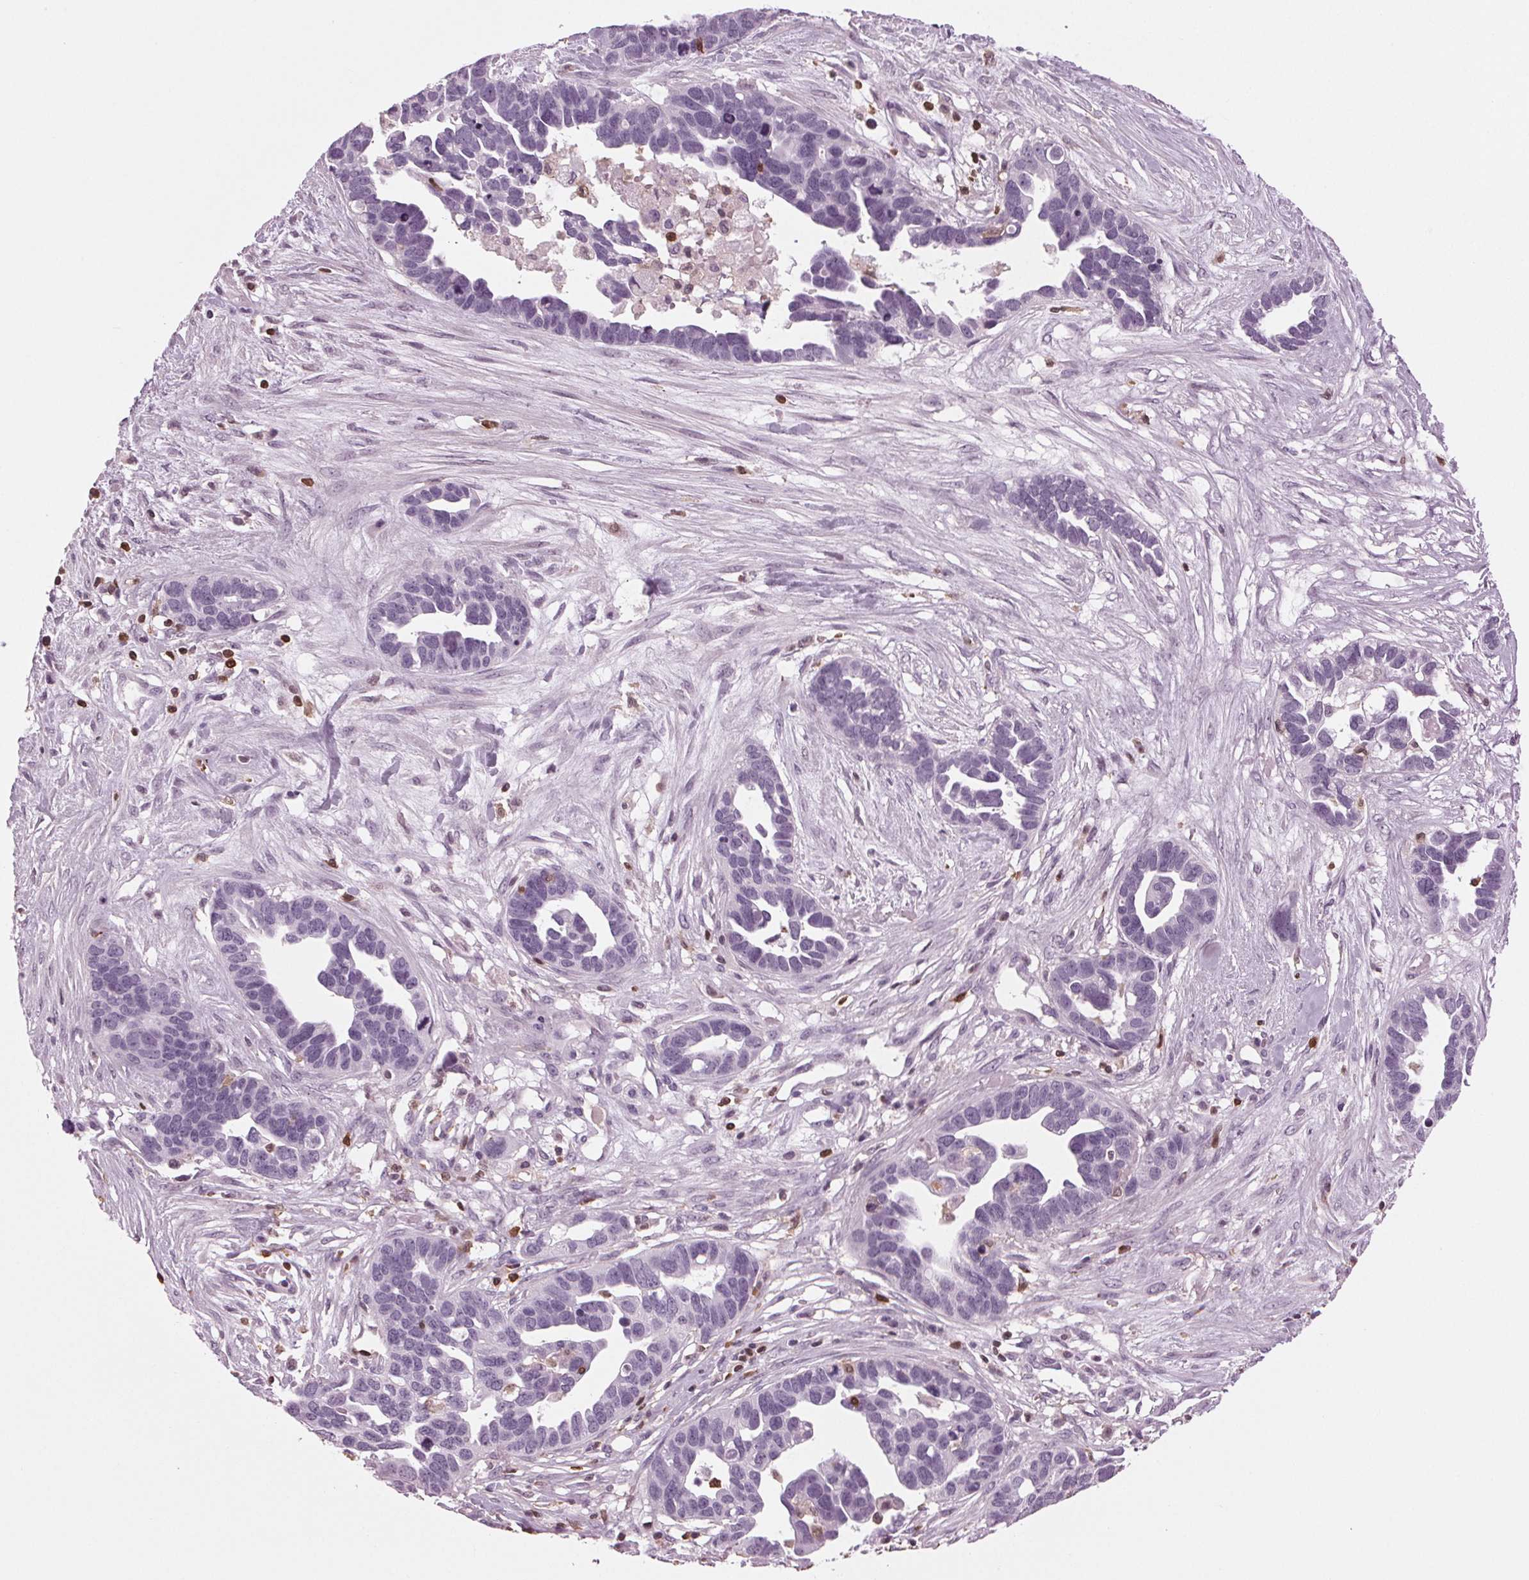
{"staining": {"intensity": "negative", "quantity": "none", "location": "none"}, "tissue": "ovarian cancer", "cell_type": "Tumor cells", "image_type": "cancer", "snomed": [{"axis": "morphology", "description": "Cystadenocarcinoma, serous, NOS"}, {"axis": "topography", "description": "Ovary"}], "caption": "This is an immunohistochemistry (IHC) micrograph of human serous cystadenocarcinoma (ovarian). There is no staining in tumor cells.", "gene": "BTLA", "patient": {"sex": "female", "age": 54}}